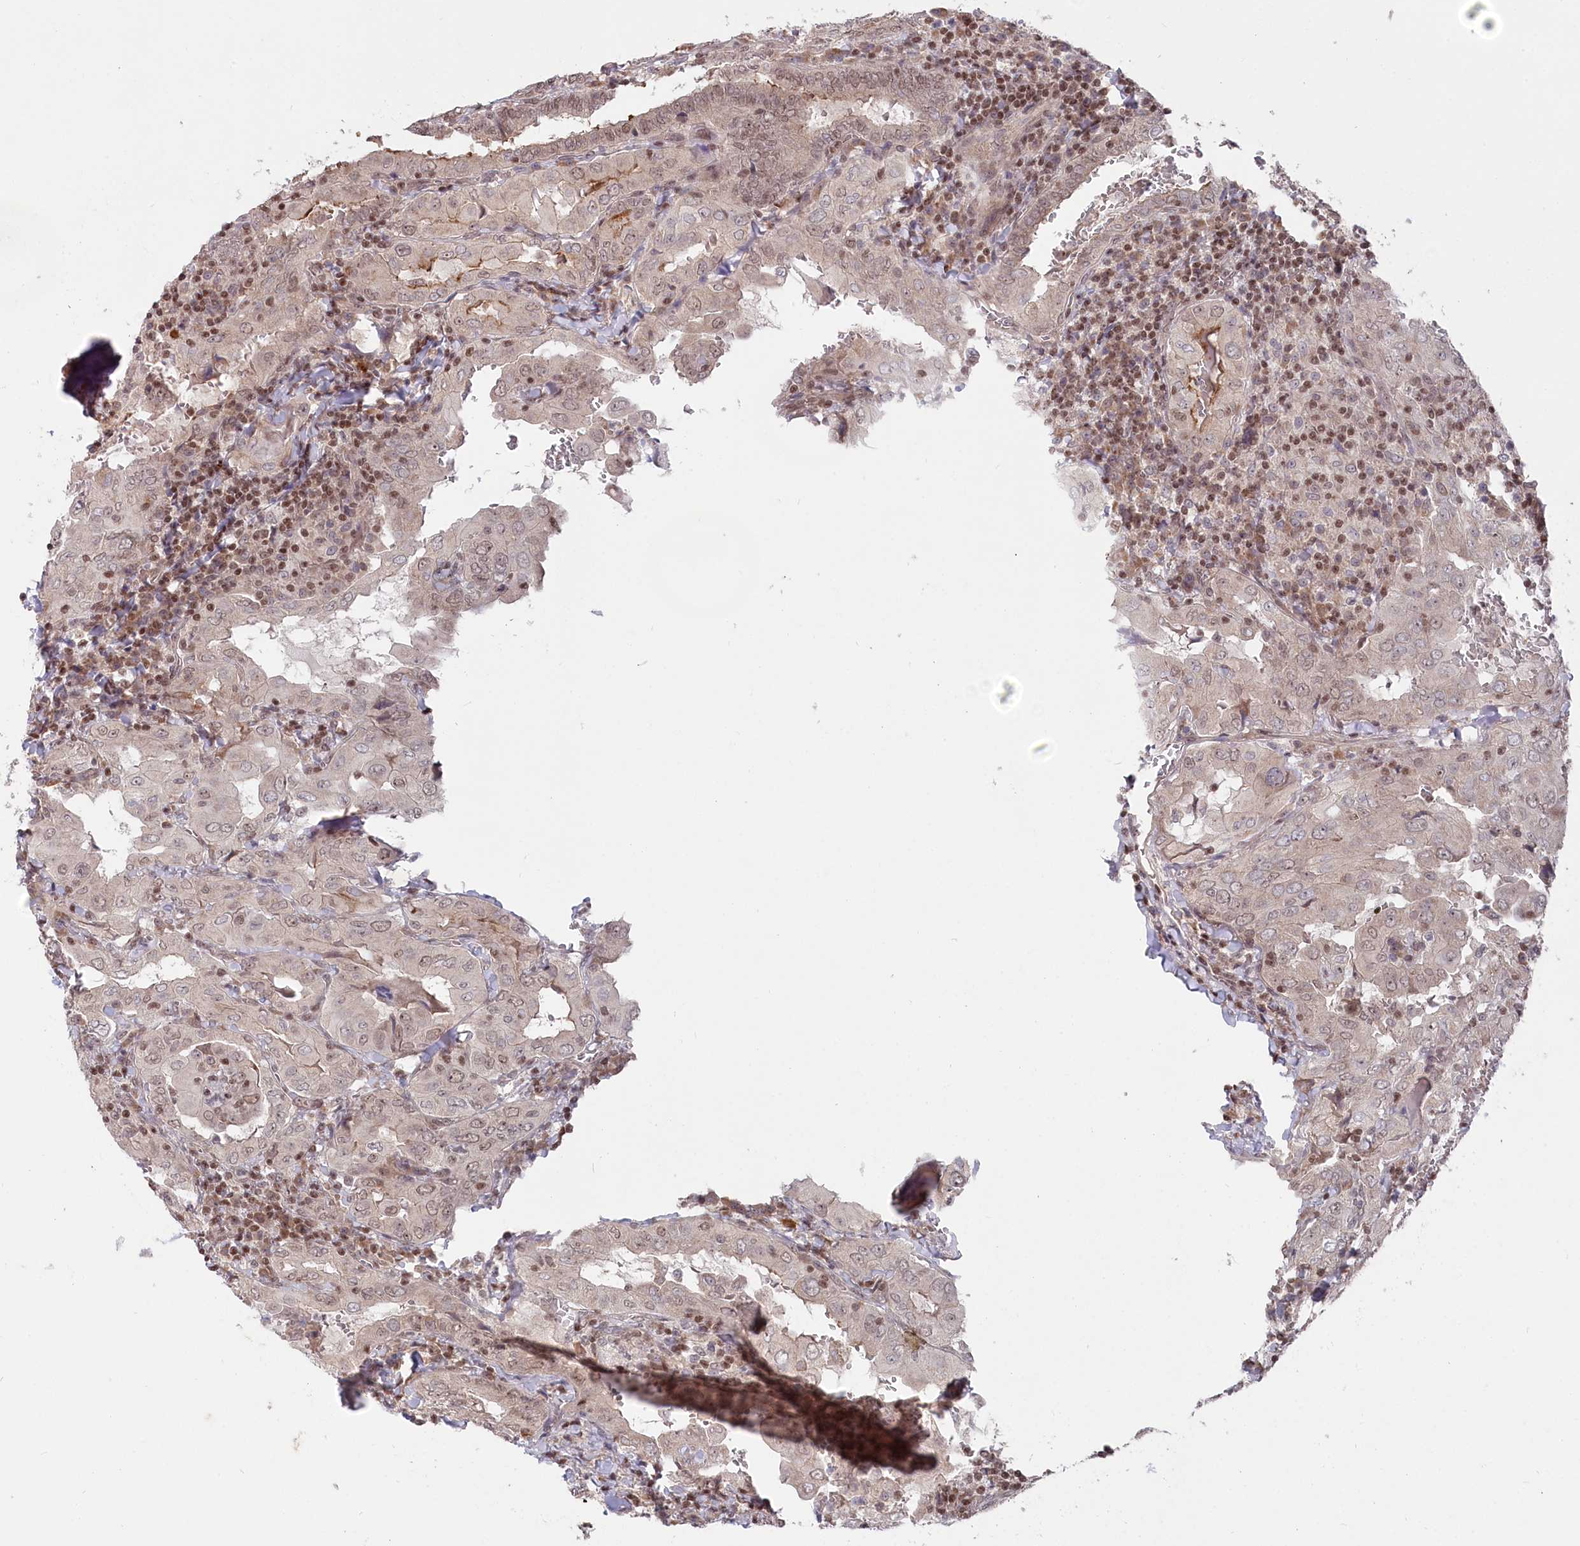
{"staining": {"intensity": "weak", "quantity": "25%-75%", "location": "nuclear"}, "tissue": "thyroid cancer", "cell_type": "Tumor cells", "image_type": "cancer", "snomed": [{"axis": "morphology", "description": "Papillary adenocarcinoma, NOS"}, {"axis": "topography", "description": "Thyroid gland"}], "caption": "IHC of human thyroid cancer reveals low levels of weak nuclear positivity in approximately 25%-75% of tumor cells.", "gene": "CGGBP1", "patient": {"sex": "female", "age": 72}}